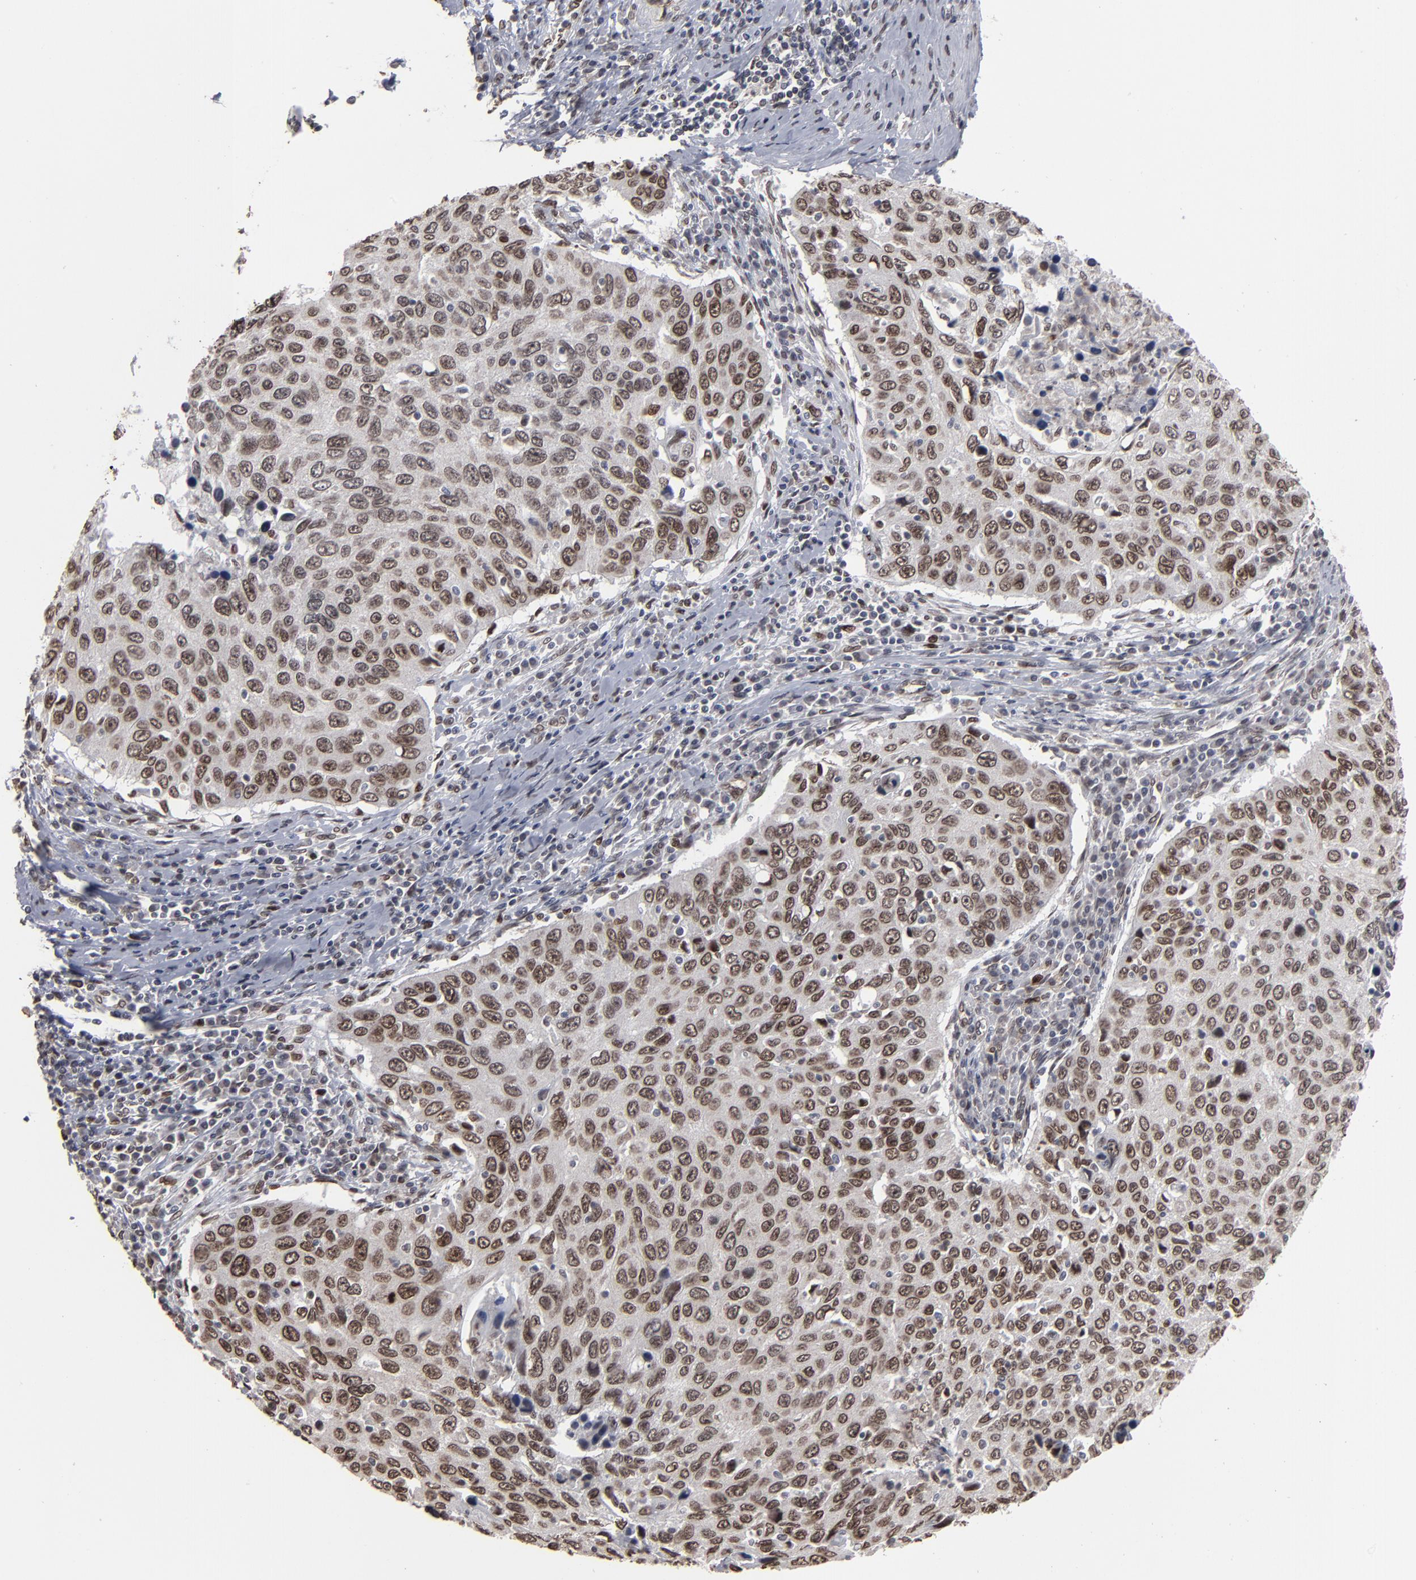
{"staining": {"intensity": "moderate", "quantity": "25%-75%", "location": "nuclear"}, "tissue": "cervical cancer", "cell_type": "Tumor cells", "image_type": "cancer", "snomed": [{"axis": "morphology", "description": "Squamous cell carcinoma, NOS"}, {"axis": "topography", "description": "Cervix"}], "caption": "This image reveals immunohistochemistry (IHC) staining of human cervical squamous cell carcinoma, with medium moderate nuclear positivity in approximately 25%-75% of tumor cells.", "gene": "BAZ1A", "patient": {"sex": "female", "age": 53}}